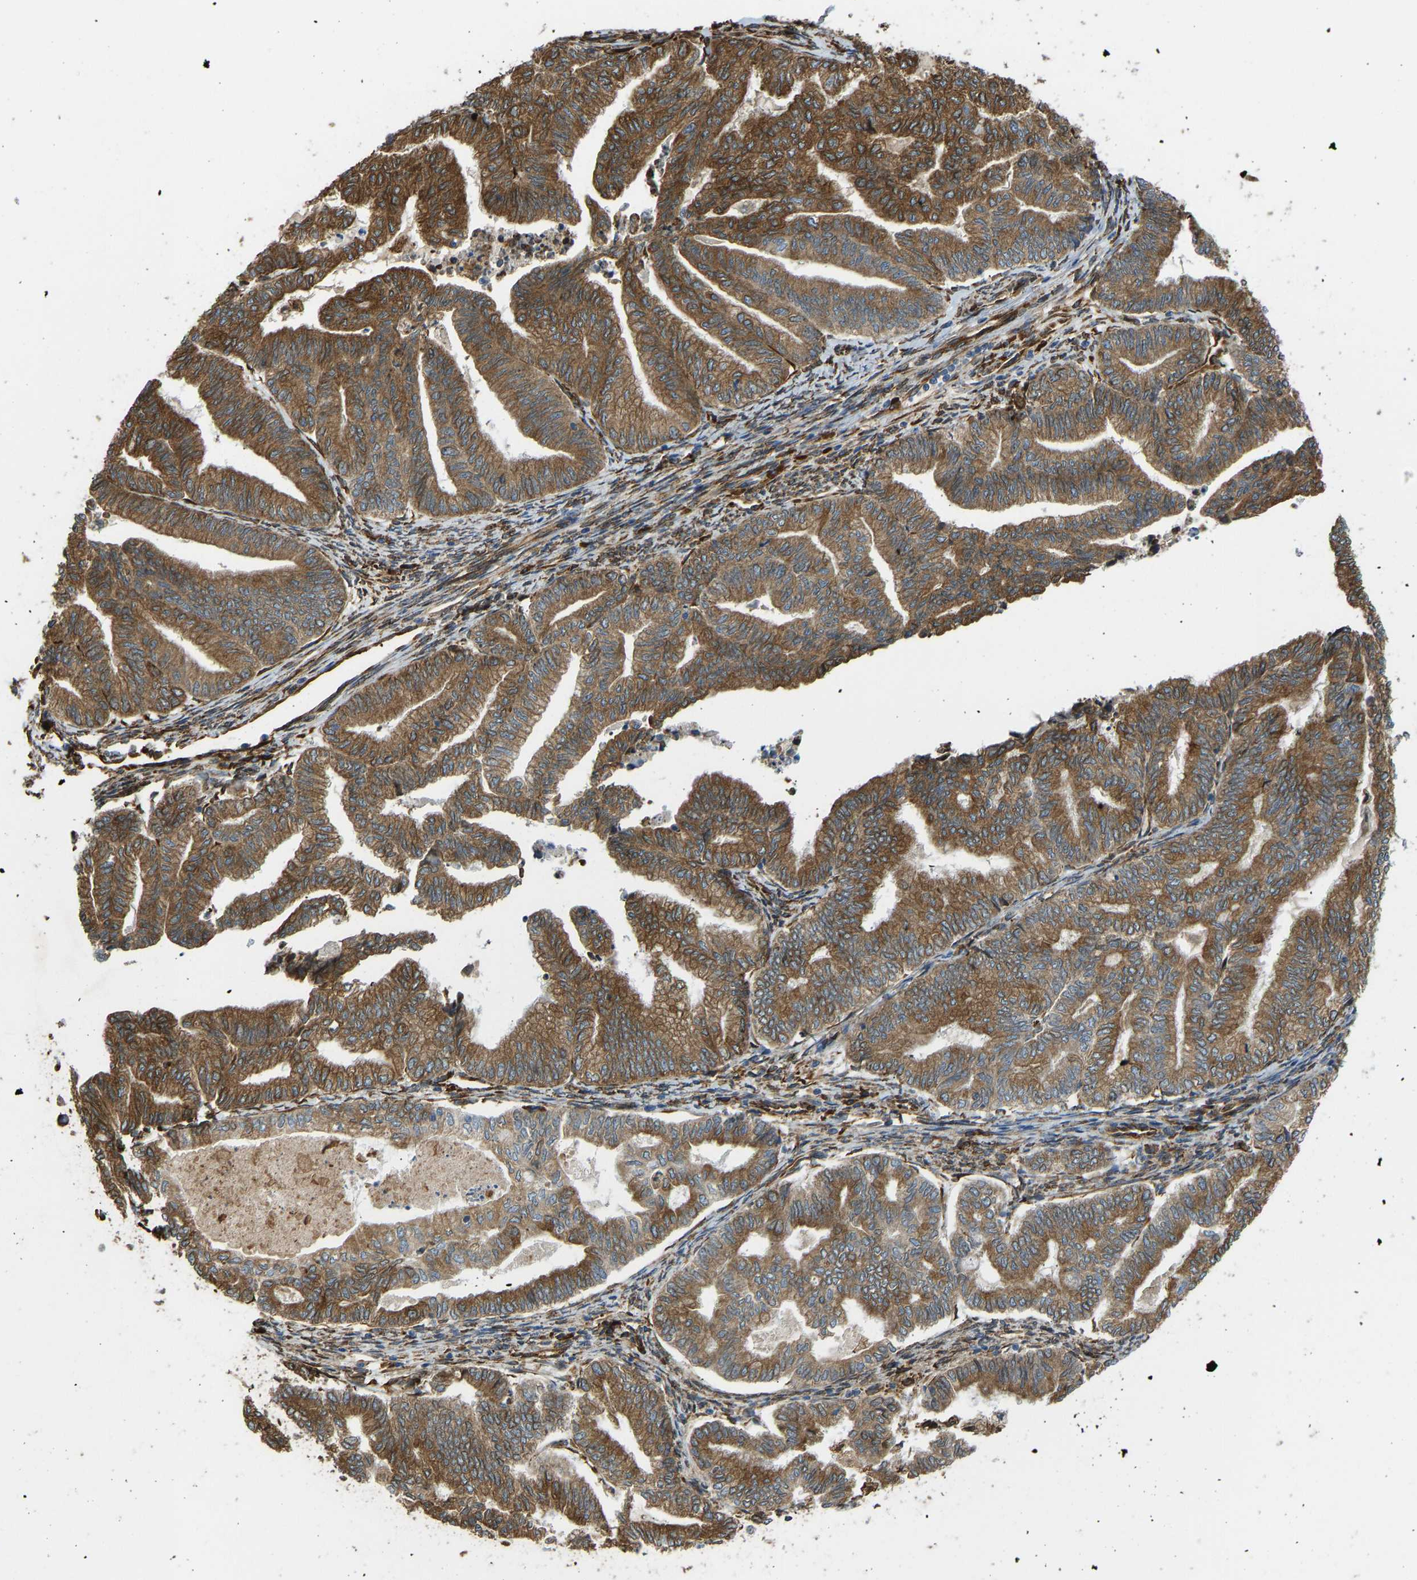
{"staining": {"intensity": "moderate", "quantity": ">75%", "location": "cytoplasmic/membranous"}, "tissue": "endometrial cancer", "cell_type": "Tumor cells", "image_type": "cancer", "snomed": [{"axis": "morphology", "description": "Adenocarcinoma, NOS"}, {"axis": "topography", "description": "Endometrium"}], "caption": "The photomicrograph displays a brown stain indicating the presence of a protein in the cytoplasmic/membranous of tumor cells in endometrial adenocarcinoma.", "gene": "BEX3", "patient": {"sex": "female", "age": 79}}